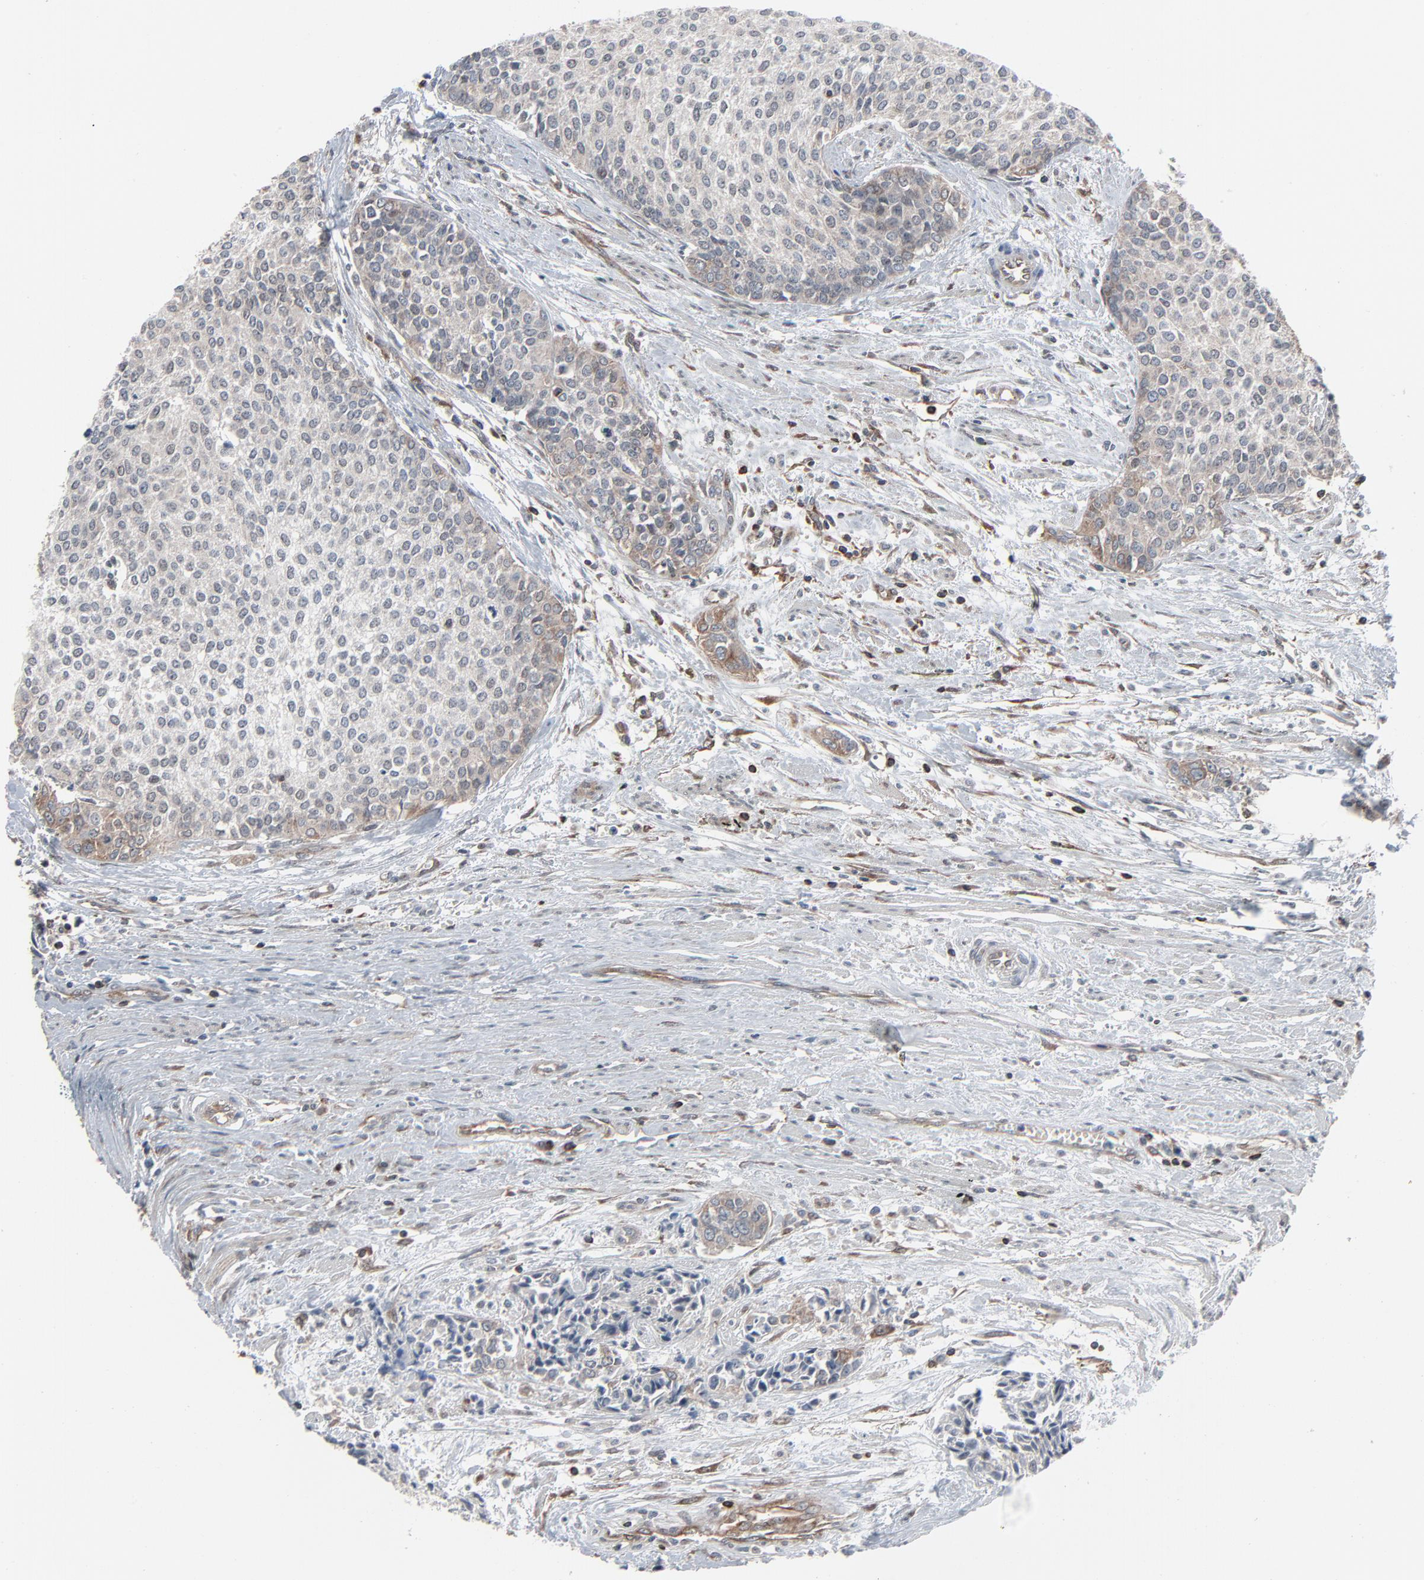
{"staining": {"intensity": "moderate", "quantity": "<25%", "location": "cytoplasmic/membranous"}, "tissue": "urothelial cancer", "cell_type": "Tumor cells", "image_type": "cancer", "snomed": [{"axis": "morphology", "description": "Urothelial carcinoma, Low grade"}, {"axis": "topography", "description": "Urinary bladder"}], "caption": "A high-resolution micrograph shows IHC staining of urothelial cancer, which demonstrates moderate cytoplasmic/membranous positivity in about <25% of tumor cells.", "gene": "OPTN", "patient": {"sex": "female", "age": 73}}